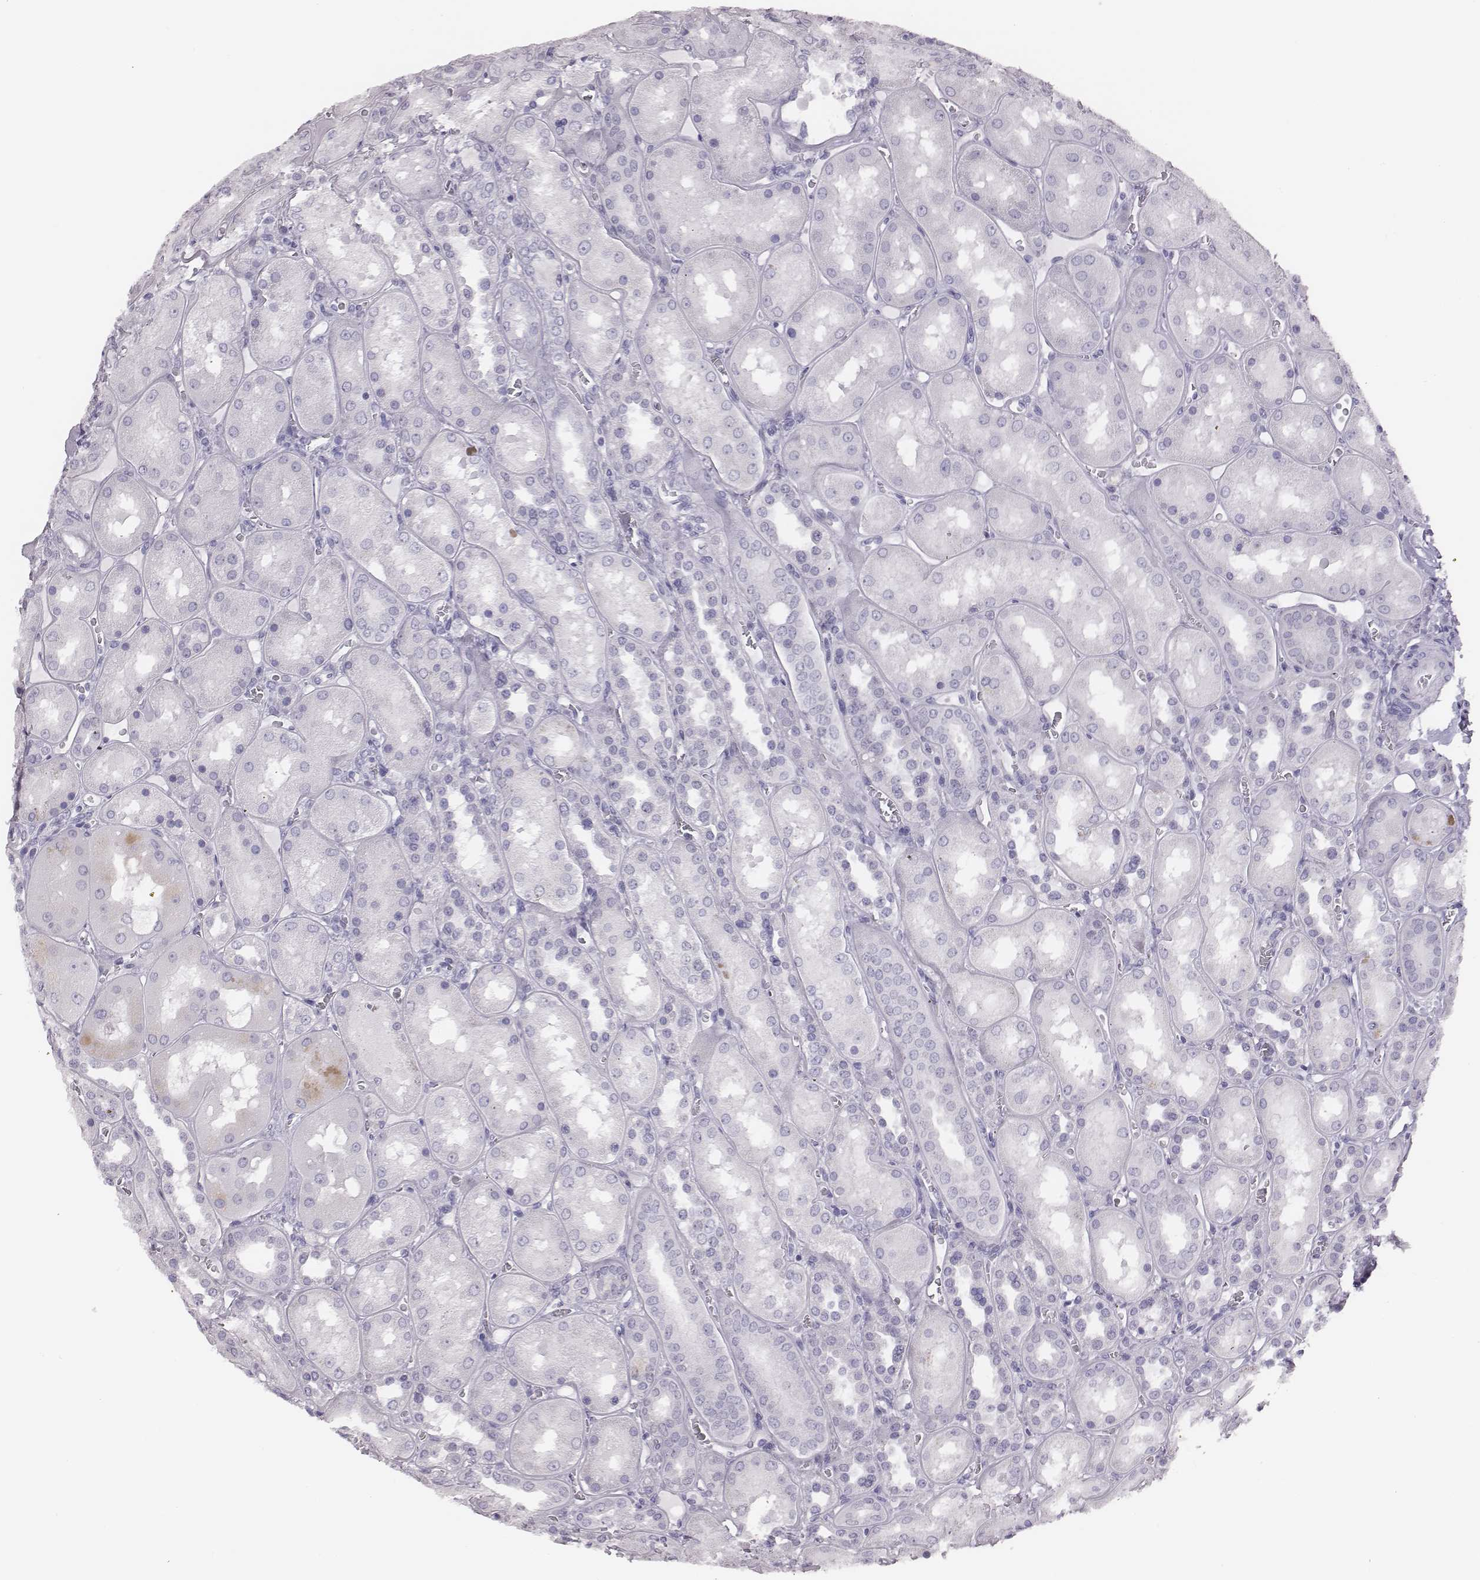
{"staining": {"intensity": "negative", "quantity": "none", "location": "none"}, "tissue": "kidney", "cell_type": "Cells in glomeruli", "image_type": "normal", "snomed": [{"axis": "morphology", "description": "Normal tissue, NOS"}, {"axis": "topography", "description": "Kidney"}], "caption": "The IHC micrograph has no significant staining in cells in glomeruli of kidney. (DAB (3,3'-diaminobenzidine) immunohistochemistry, high magnification).", "gene": "H1", "patient": {"sex": "male", "age": 73}}